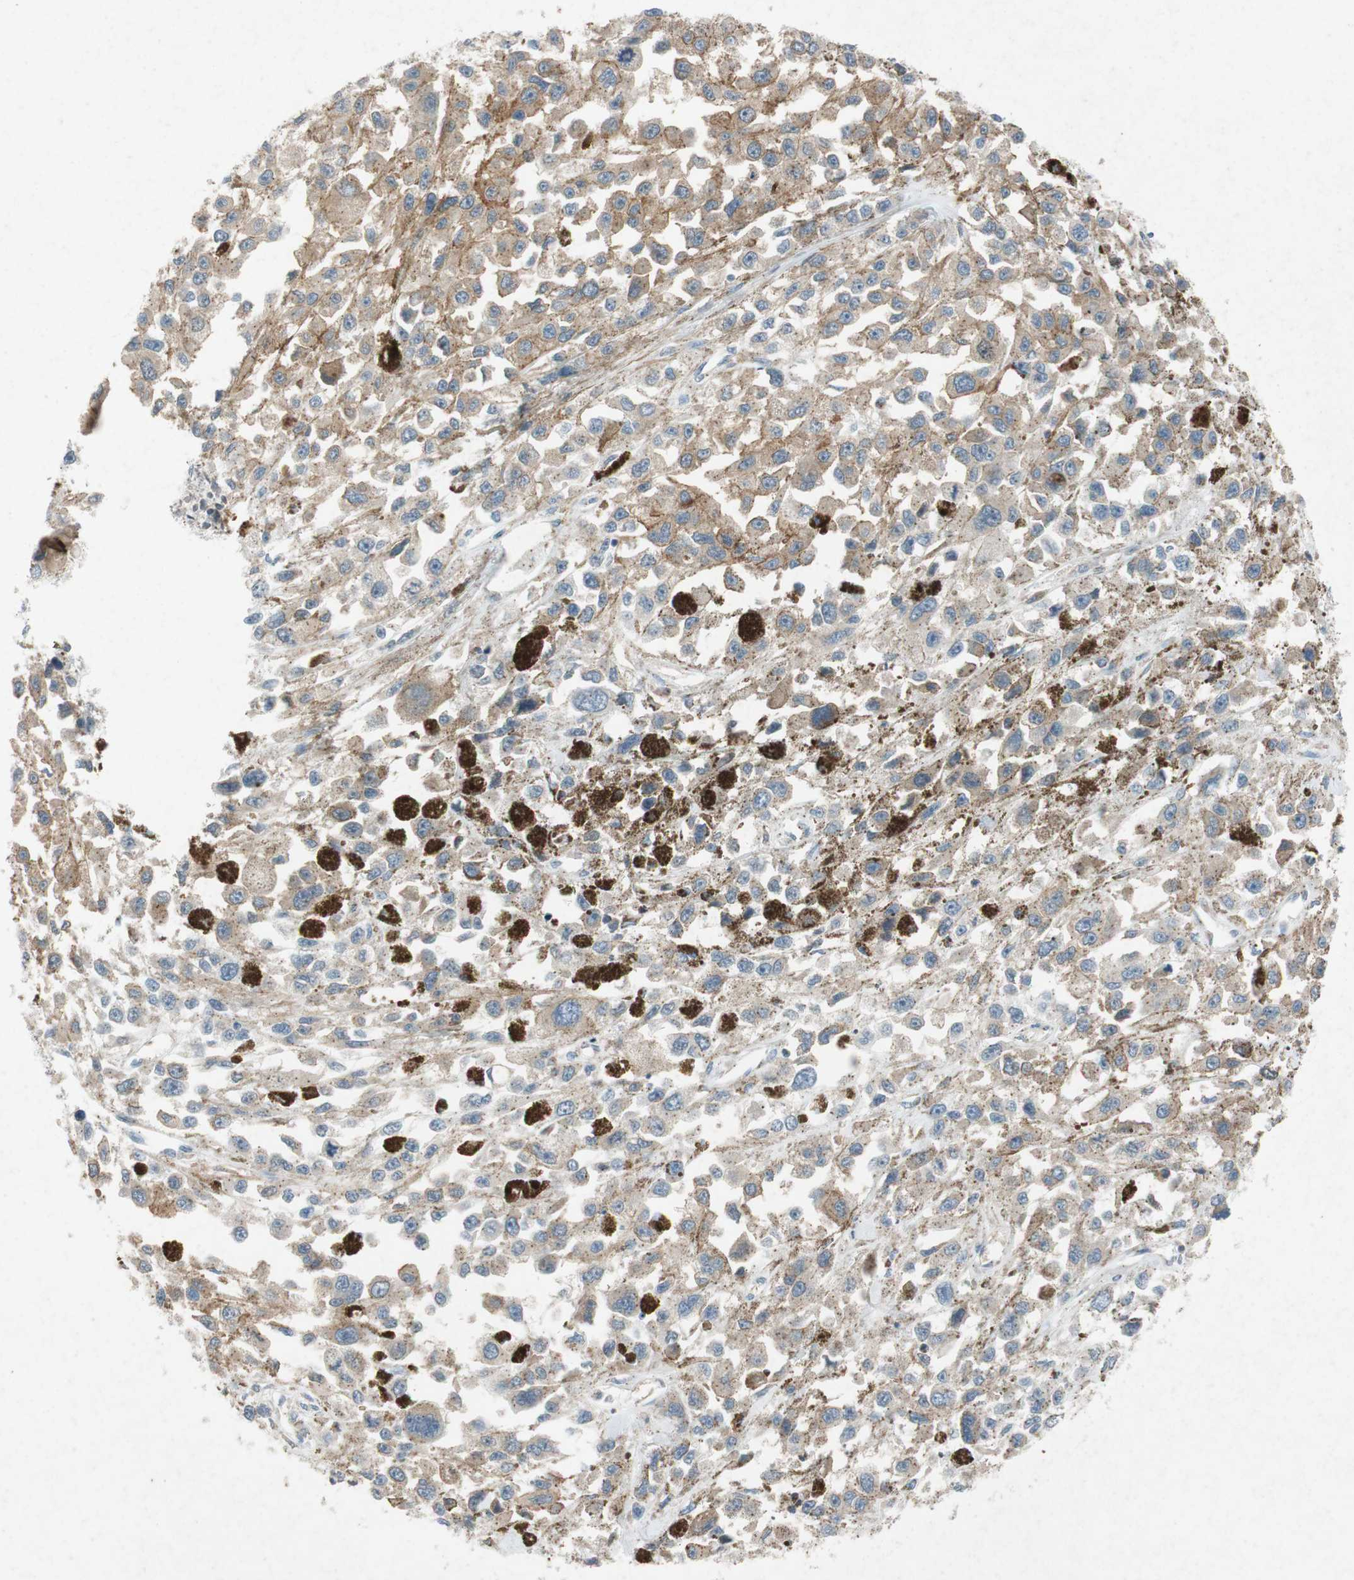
{"staining": {"intensity": "moderate", "quantity": ">75%", "location": "cytoplasmic/membranous"}, "tissue": "melanoma", "cell_type": "Tumor cells", "image_type": "cancer", "snomed": [{"axis": "morphology", "description": "Malignant melanoma, Metastatic site"}, {"axis": "topography", "description": "Lymph node"}], "caption": "Immunohistochemistry (IHC) (DAB (3,3'-diaminobenzidine)) staining of human melanoma demonstrates moderate cytoplasmic/membranous protein positivity in approximately >75% of tumor cells.", "gene": "ADD2", "patient": {"sex": "male", "age": 59}}